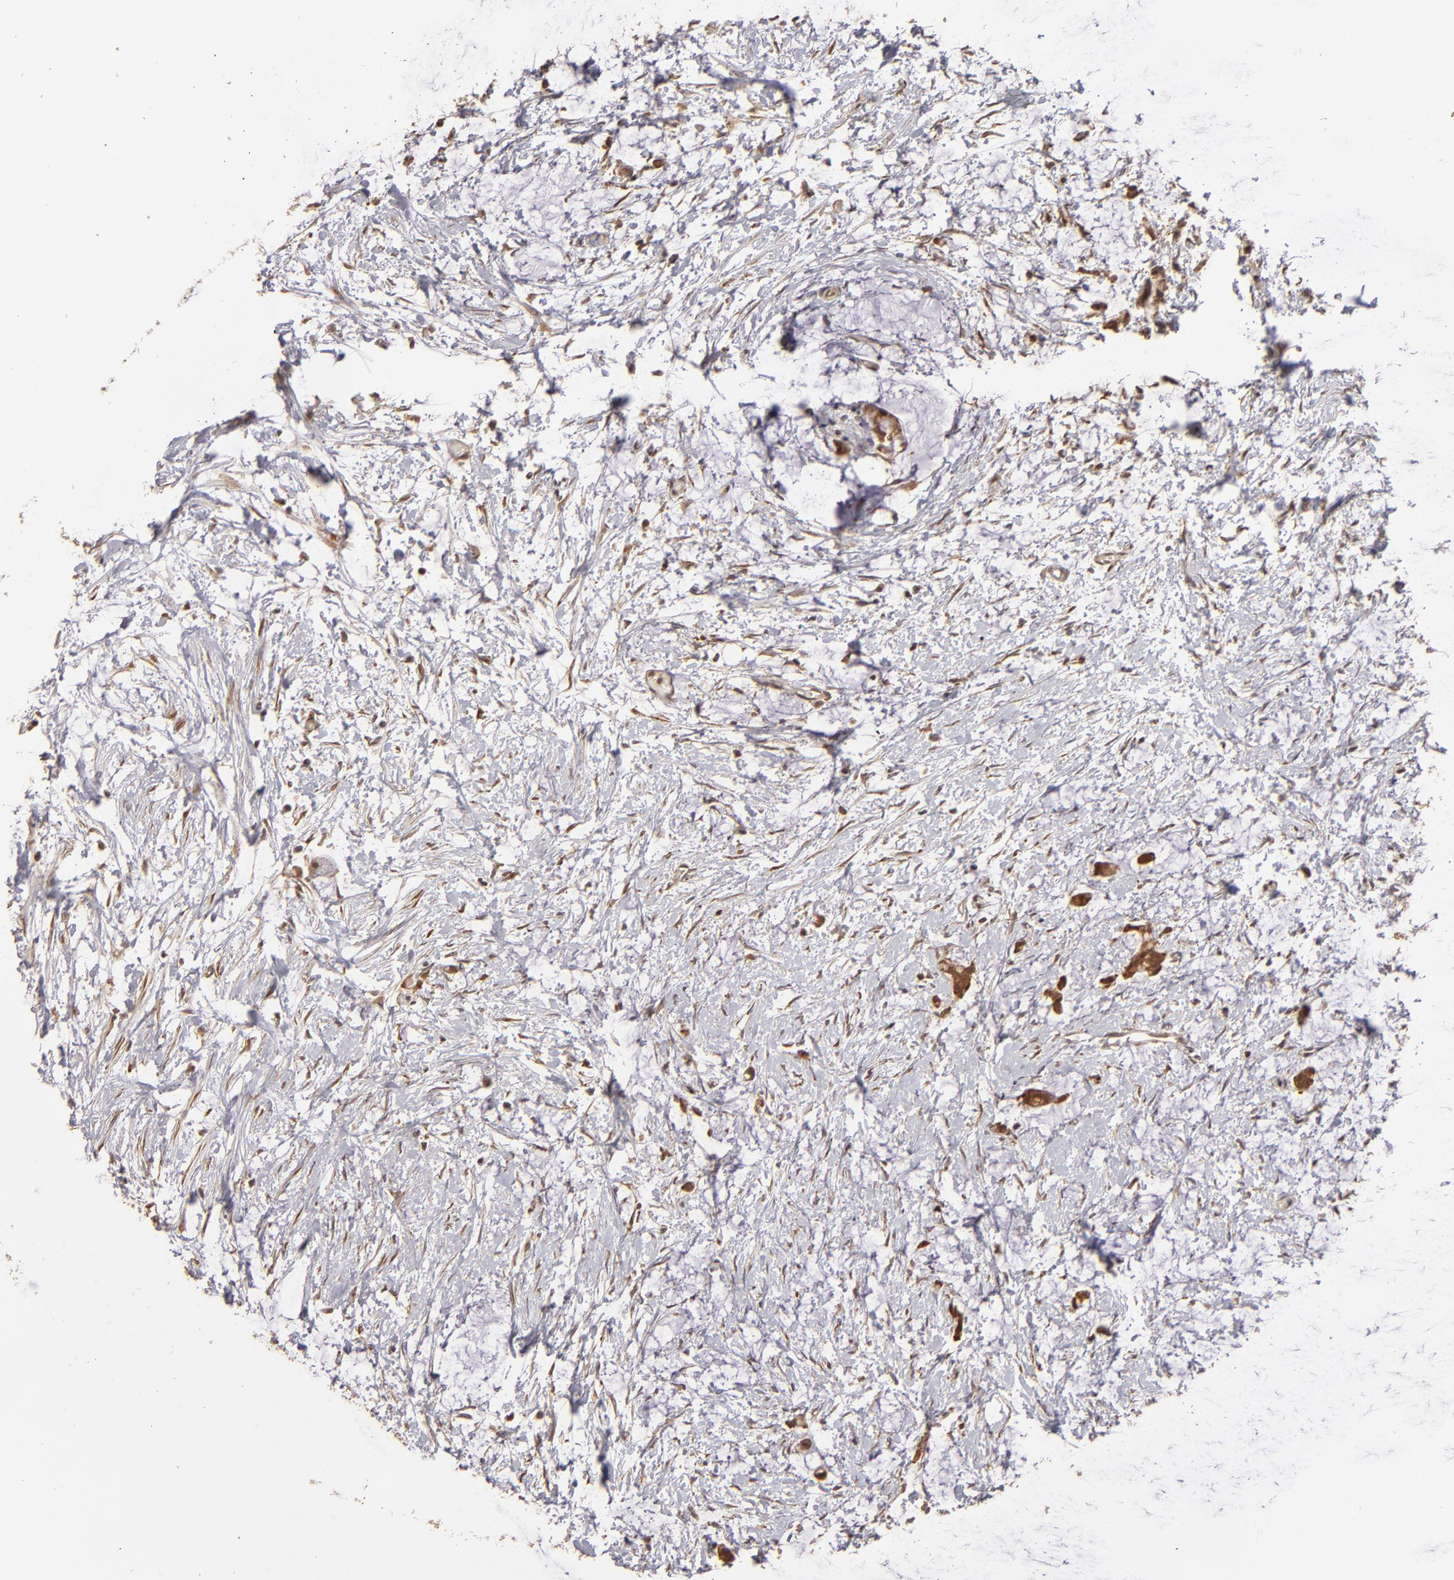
{"staining": {"intensity": "moderate", "quantity": ">75%", "location": "cytoplasmic/membranous"}, "tissue": "colorectal cancer", "cell_type": "Tumor cells", "image_type": "cancer", "snomed": [{"axis": "morphology", "description": "Normal tissue, NOS"}, {"axis": "morphology", "description": "Adenocarcinoma, NOS"}, {"axis": "topography", "description": "Colon"}, {"axis": "topography", "description": "Peripheral nerve tissue"}], "caption": "Colorectal cancer stained for a protein (brown) displays moderate cytoplasmic/membranous positive expression in about >75% of tumor cells.", "gene": "MAPK3", "patient": {"sex": "male", "age": 14}}